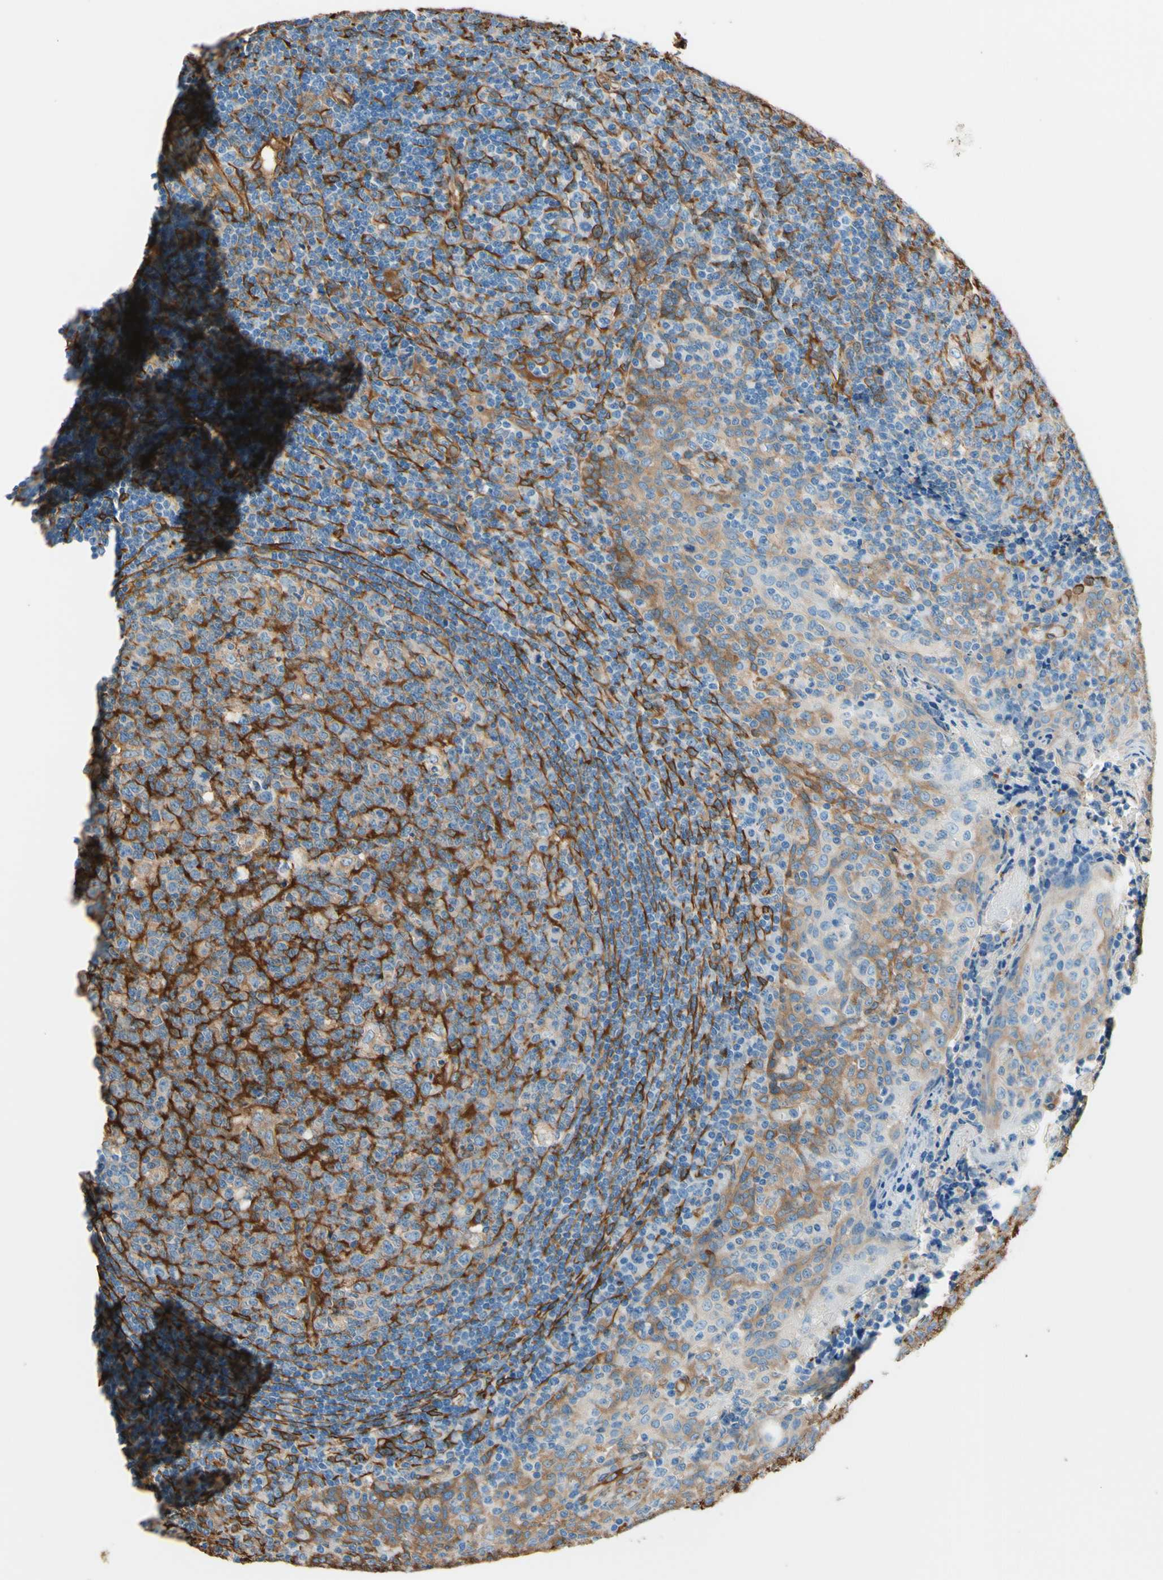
{"staining": {"intensity": "negative", "quantity": "none", "location": "none"}, "tissue": "tonsil", "cell_type": "Germinal center cells", "image_type": "normal", "snomed": [{"axis": "morphology", "description": "Normal tissue, NOS"}, {"axis": "topography", "description": "Tonsil"}], "caption": "Germinal center cells are negative for protein expression in unremarkable human tonsil. (DAB (3,3'-diaminobenzidine) IHC with hematoxylin counter stain).", "gene": "DPYSL3", "patient": {"sex": "female", "age": 19}}